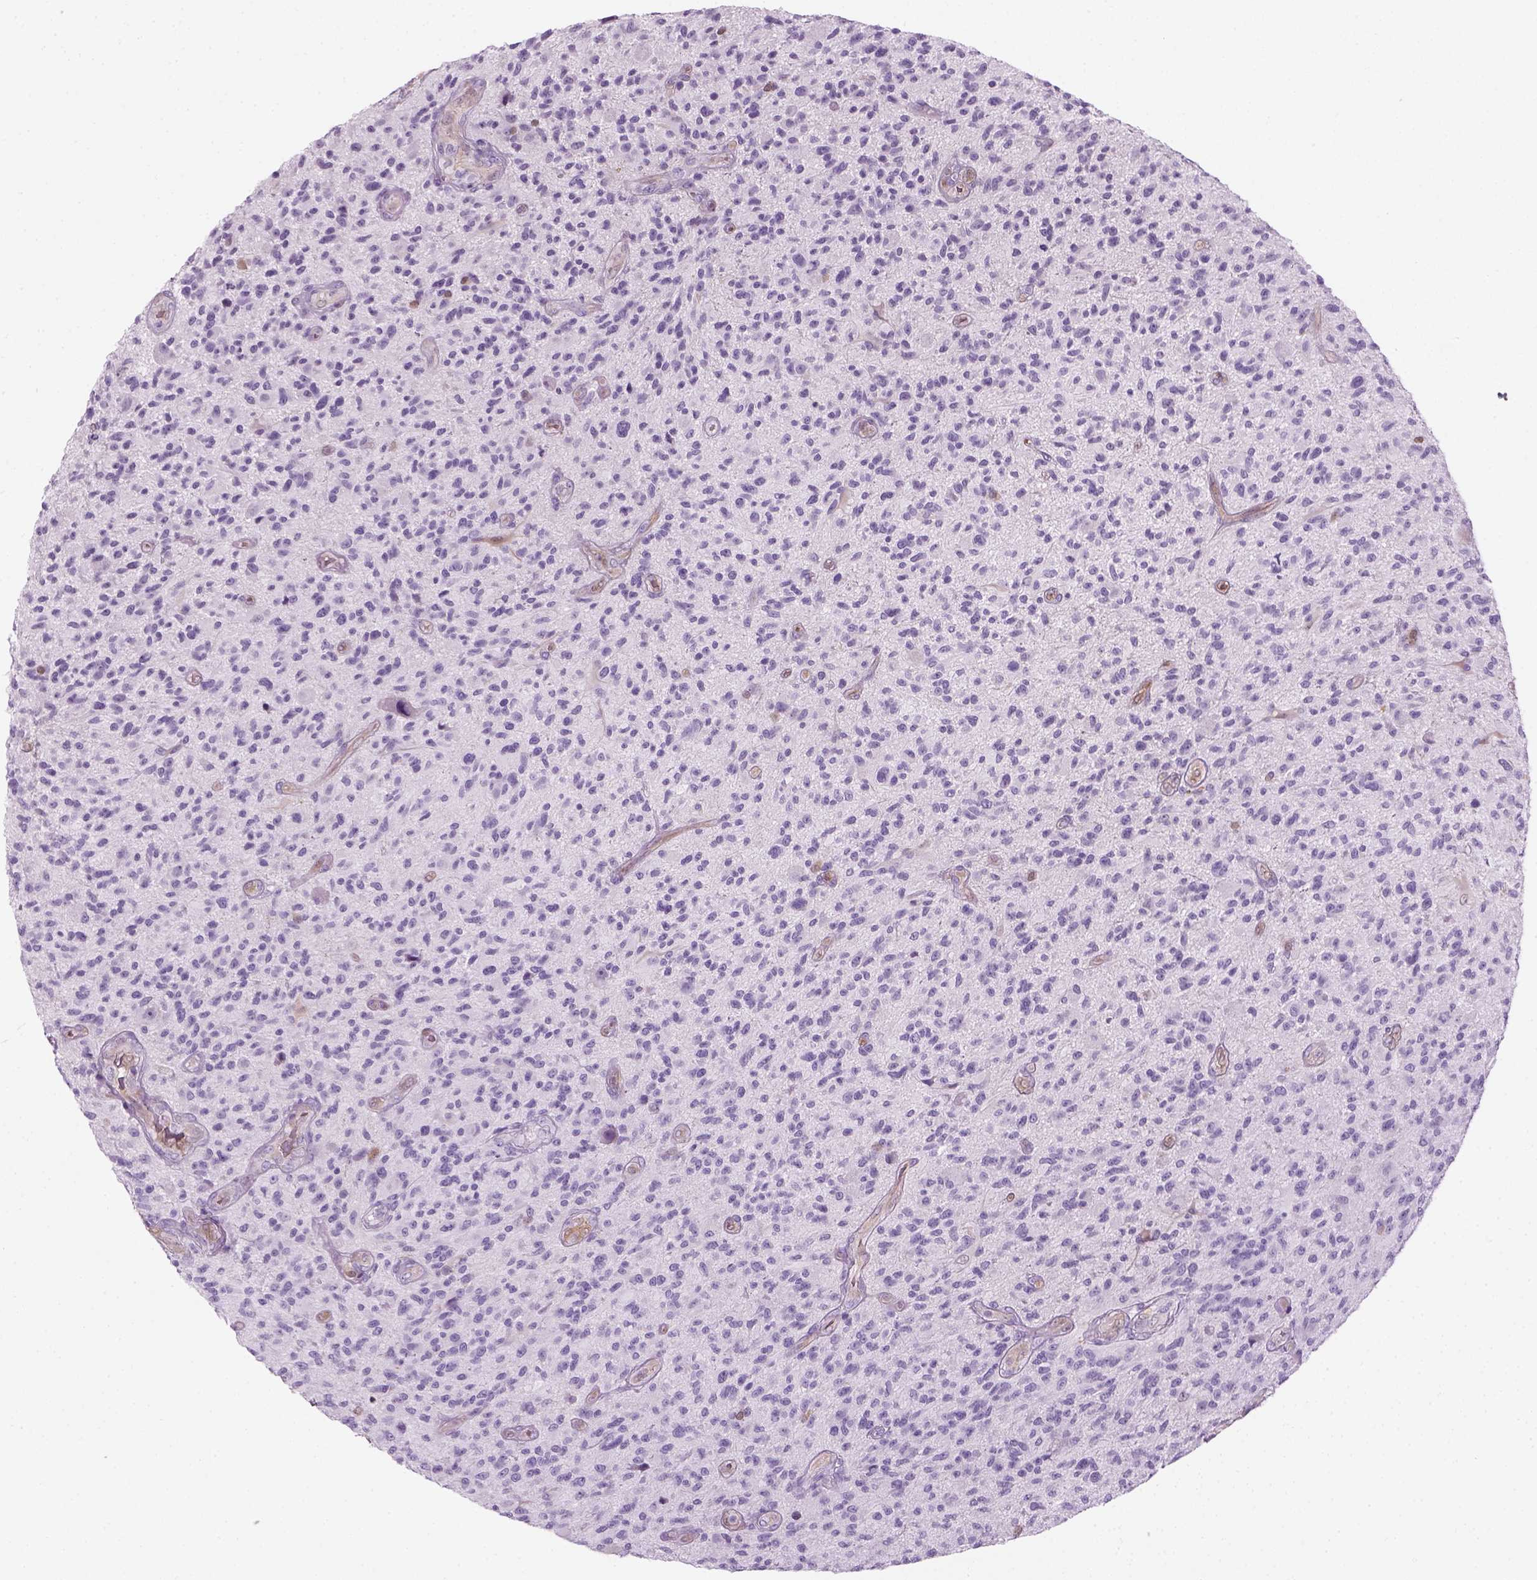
{"staining": {"intensity": "negative", "quantity": "none", "location": "none"}, "tissue": "glioma", "cell_type": "Tumor cells", "image_type": "cancer", "snomed": [{"axis": "morphology", "description": "Glioma, malignant, High grade"}, {"axis": "topography", "description": "Brain"}], "caption": "Image shows no protein positivity in tumor cells of glioma tissue. (DAB immunohistochemistry (IHC) with hematoxylin counter stain).", "gene": "CIBAR2", "patient": {"sex": "male", "age": 47}}